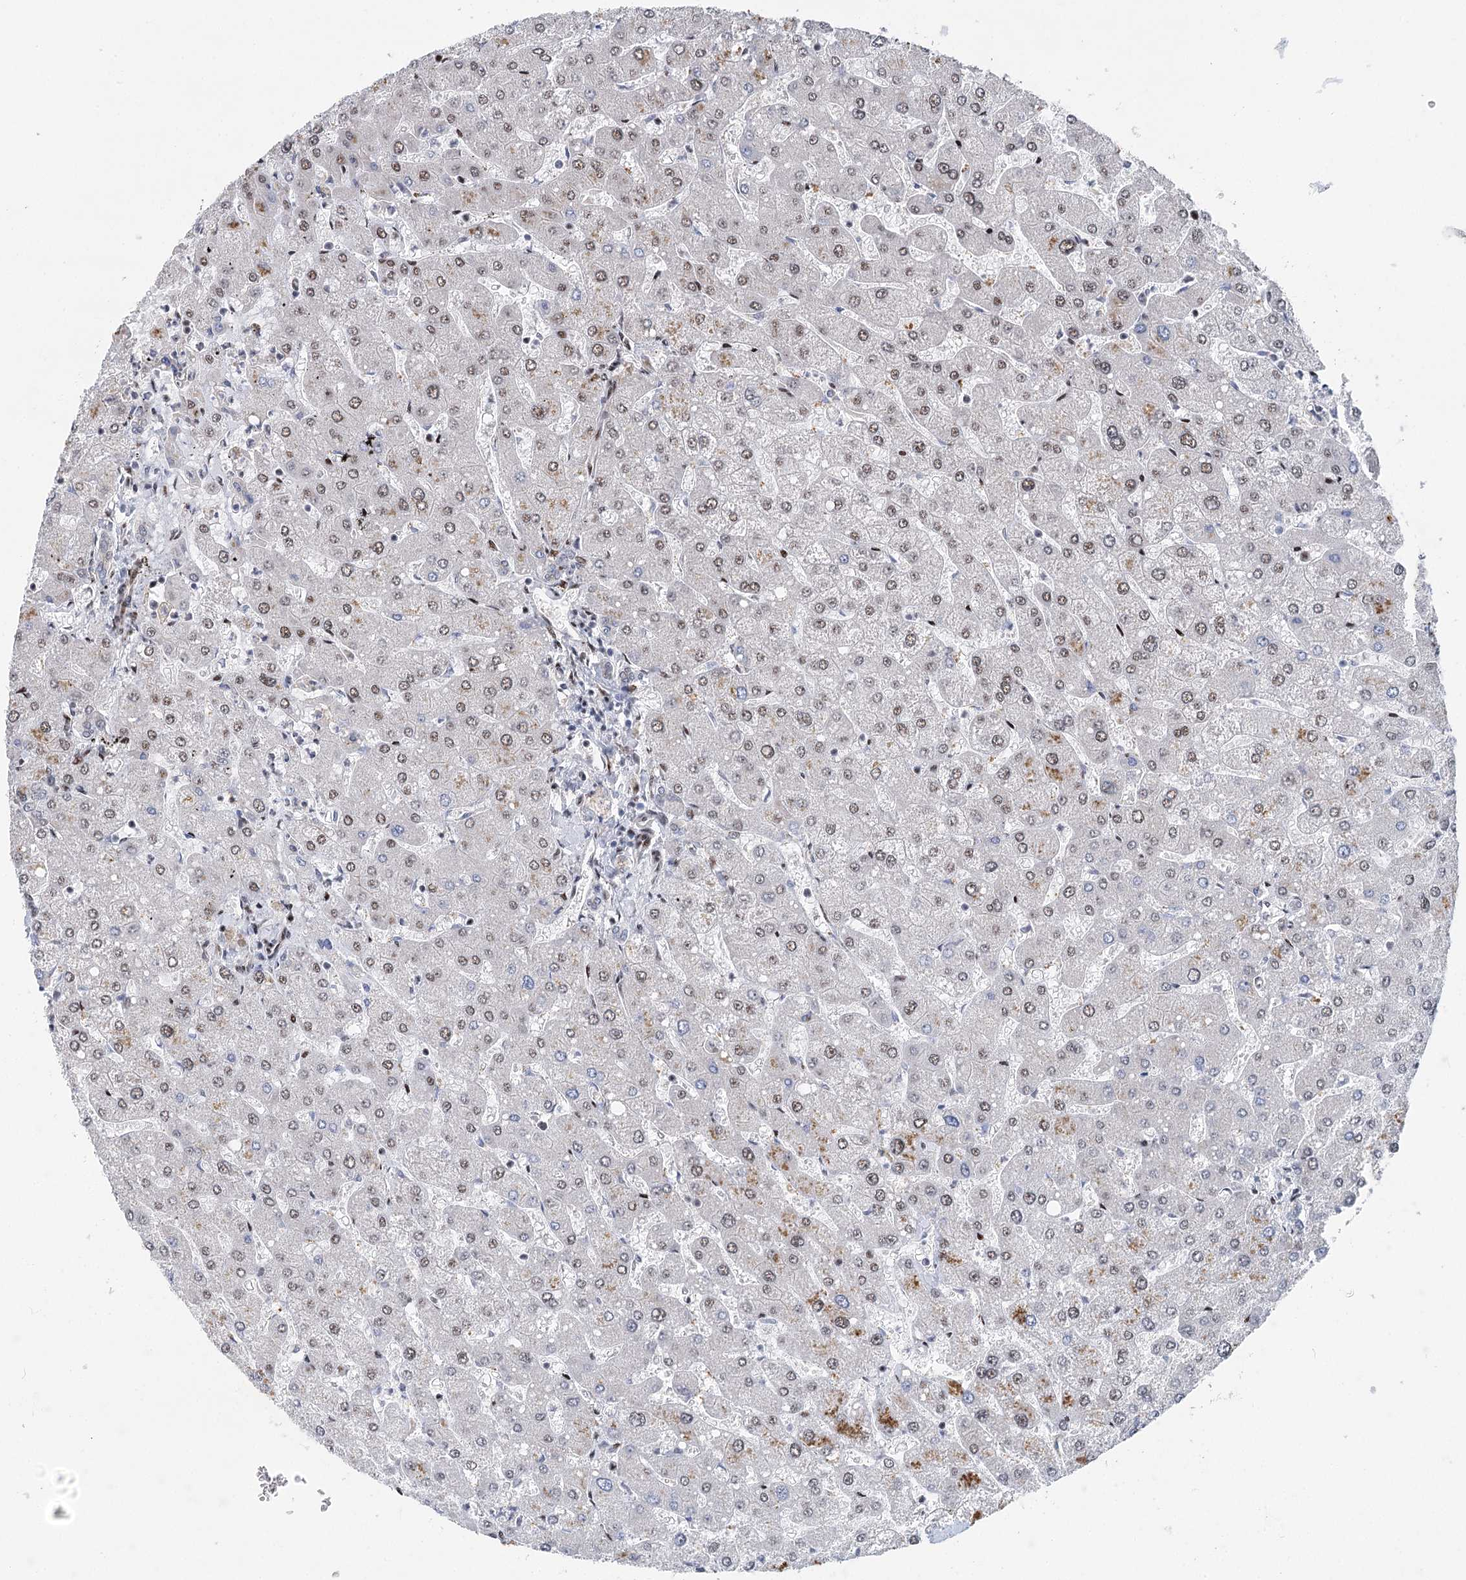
{"staining": {"intensity": "negative", "quantity": "none", "location": "none"}, "tissue": "liver", "cell_type": "Cholangiocytes", "image_type": "normal", "snomed": [{"axis": "morphology", "description": "Normal tissue, NOS"}, {"axis": "topography", "description": "Liver"}], "caption": "Human liver stained for a protein using immunohistochemistry exhibits no staining in cholangiocytes.", "gene": "CAMTA1", "patient": {"sex": "male", "age": 55}}